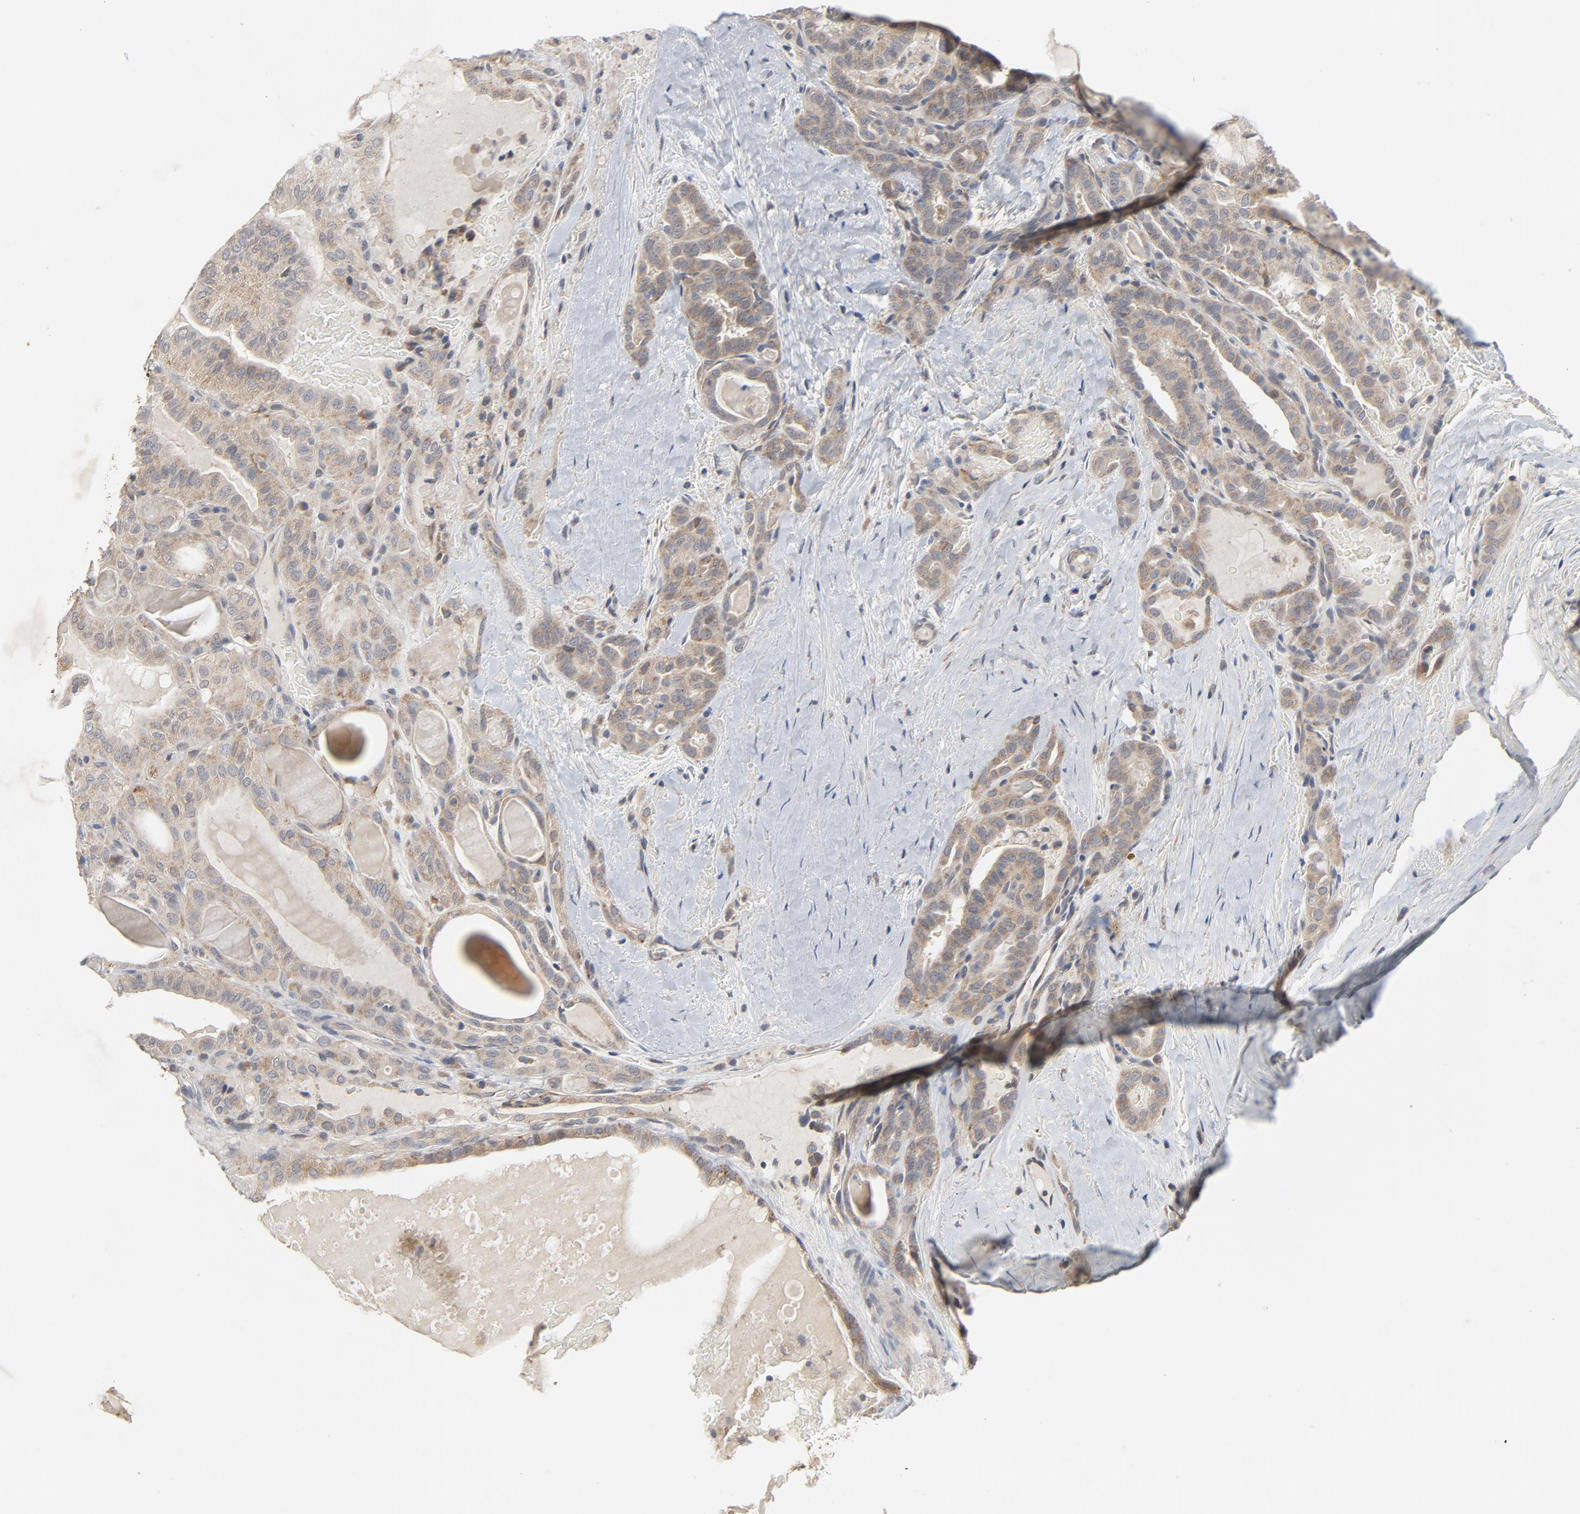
{"staining": {"intensity": "moderate", "quantity": ">75%", "location": "cytoplasmic/membranous"}, "tissue": "thyroid cancer", "cell_type": "Tumor cells", "image_type": "cancer", "snomed": [{"axis": "morphology", "description": "Papillary adenocarcinoma, NOS"}, {"axis": "topography", "description": "Thyroid gland"}], "caption": "There is medium levels of moderate cytoplasmic/membranous staining in tumor cells of papillary adenocarcinoma (thyroid), as demonstrated by immunohistochemical staining (brown color).", "gene": "C14orf119", "patient": {"sex": "male", "age": 77}}